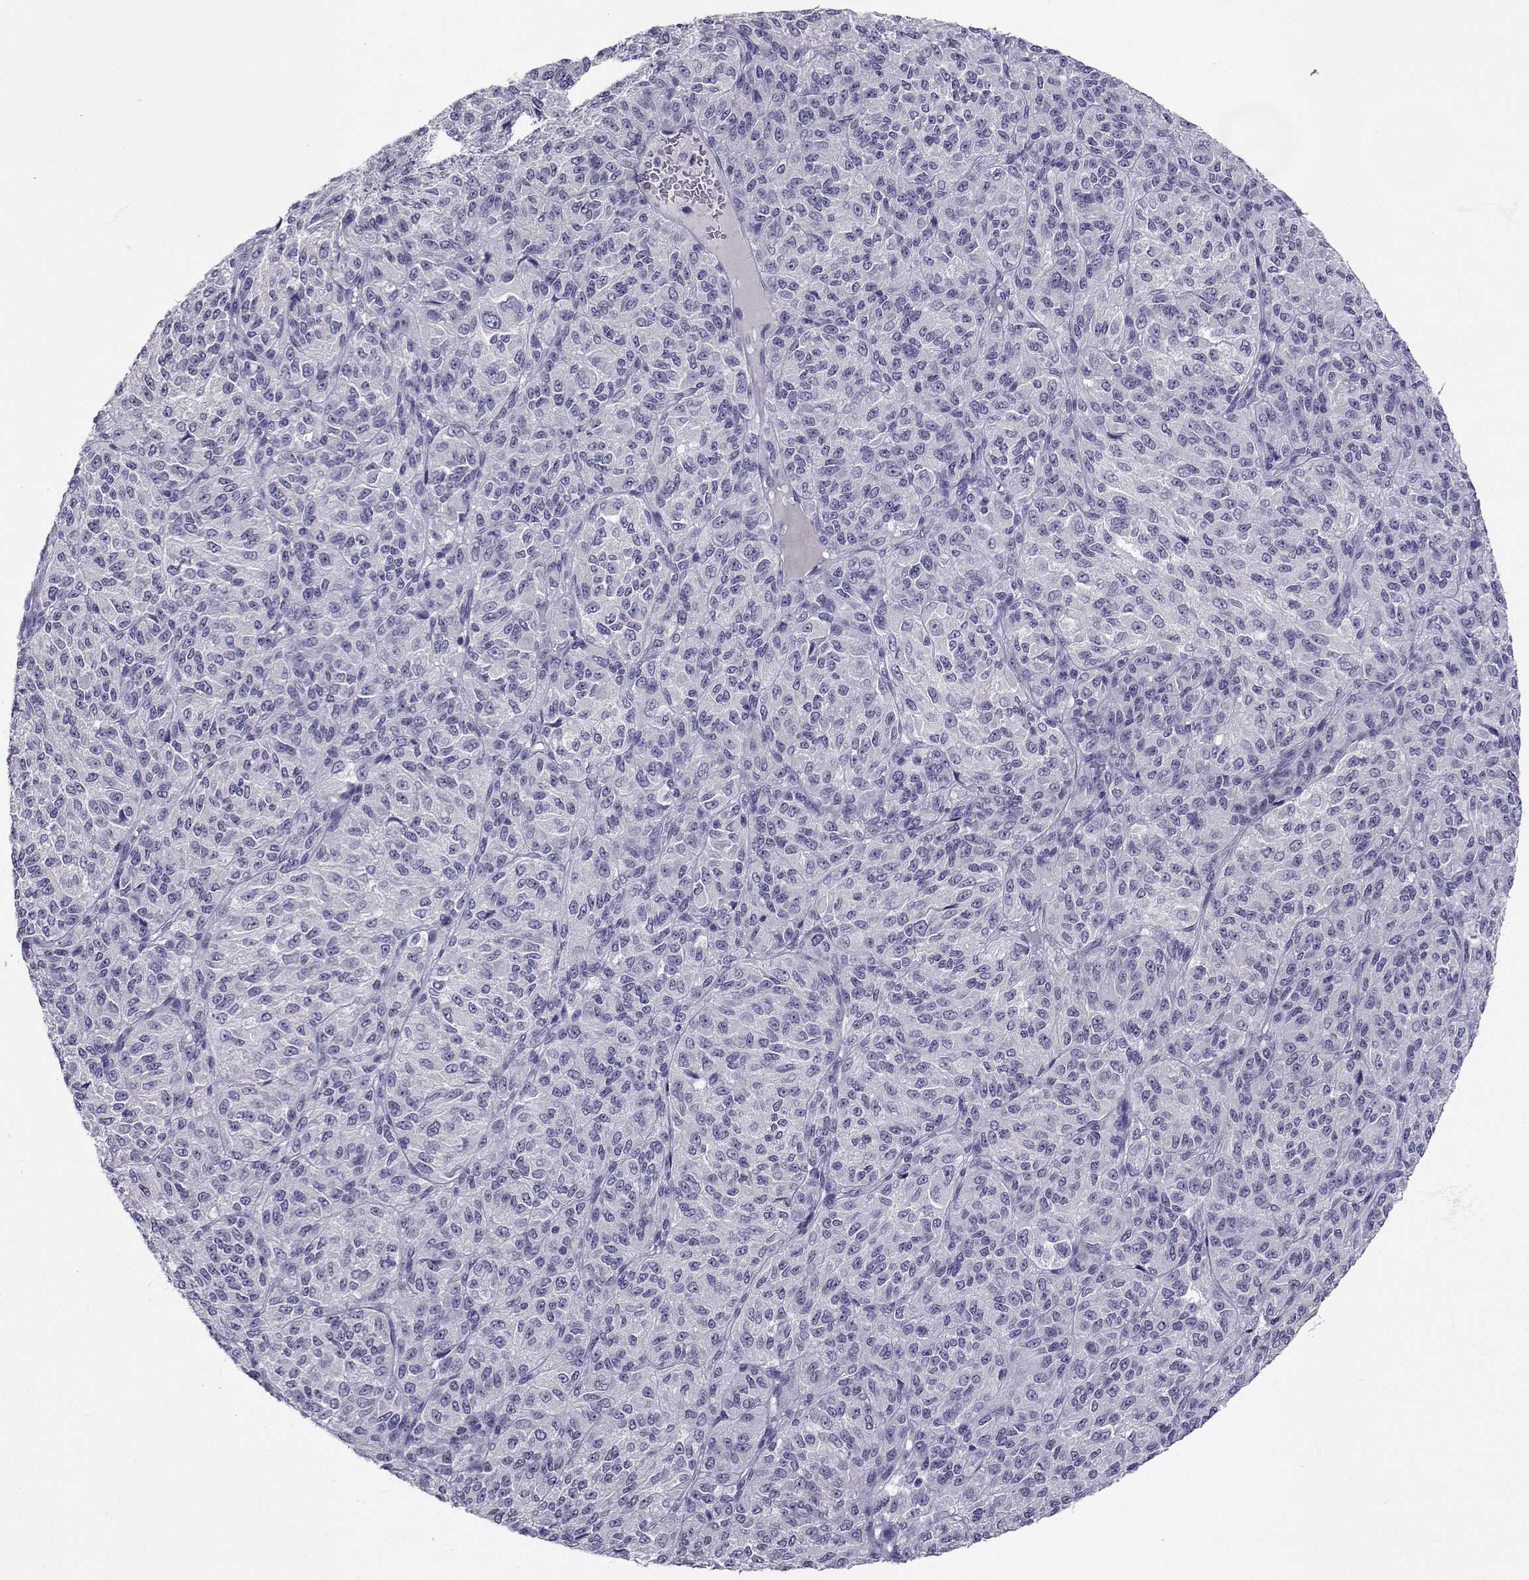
{"staining": {"intensity": "negative", "quantity": "none", "location": "none"}, "tissue": "melanoma", "cell_type": "Tumor cells", "image_type": "cancer", "snomed": [{"axis": "morphology", "description": "Malignant melanoma, Metastatic site"}, {"axis": "topography", "description": "Brain"}], "caption": "Malignant melanoma (metastatic site) was stained to show a protein in brown. There is no significant expression in tumor cells.", "gene": "SLC6A3", "patient": {"sex": "female", "age": 56}}